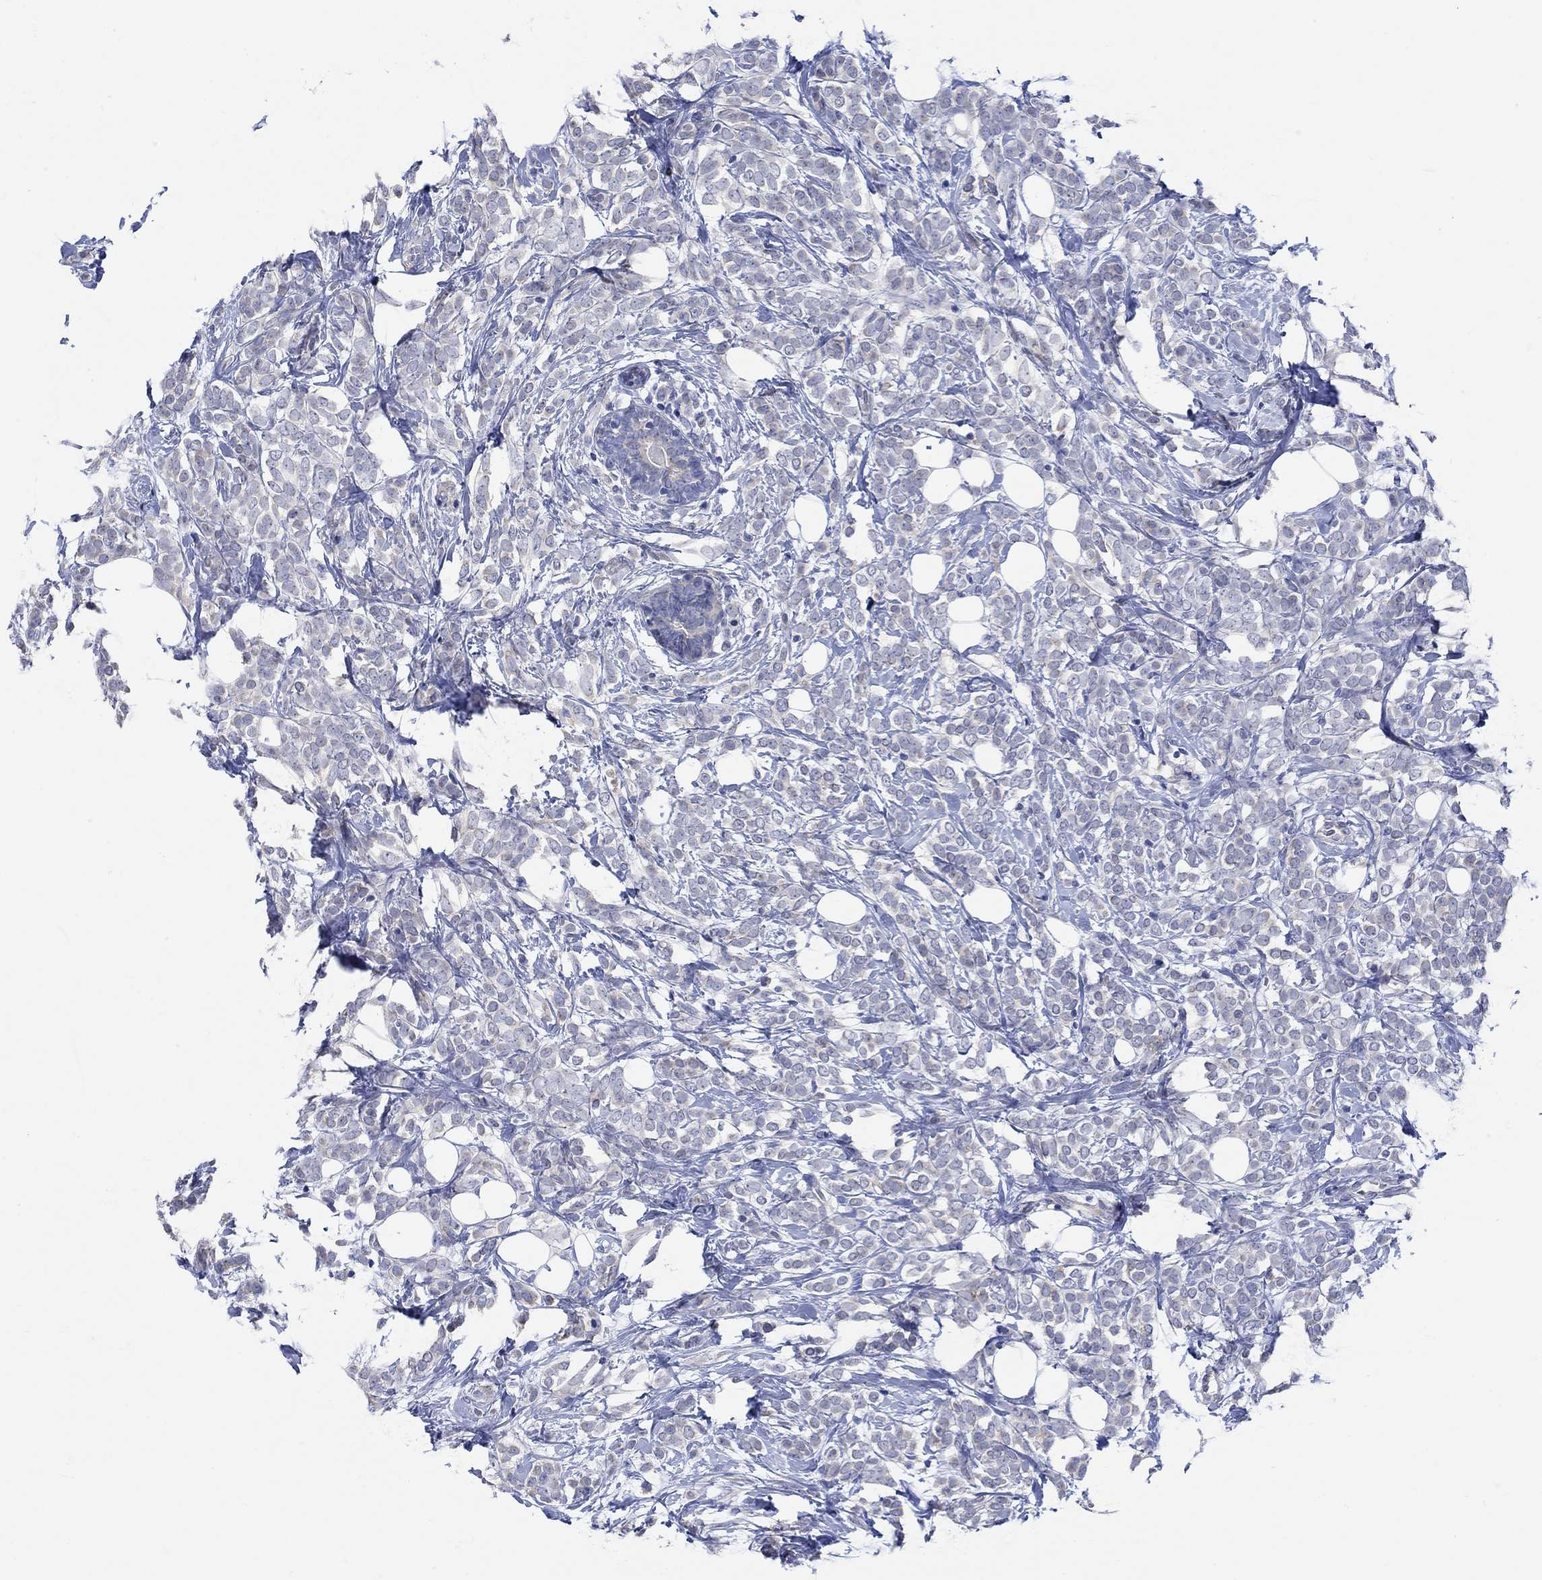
{"staining": {"intensity": "negative", "quantity": "none", "location": "none"}, "tissue": "breast cancer", "cell_type": "Tumor cells", "image_type": "cancer", "snomed": [{"axis": "morphology", "description": "Lobular carcinoma"}, {"axis": "topography", "description": "Breast"}], "caption": "An immunohistochemistry (IHC) photomicrograph of breast cancer is shown. There is no staining in tumor cells of breast cancer.", "gene": "KRT222", "patient": {"sex": "female", "age": 49}}